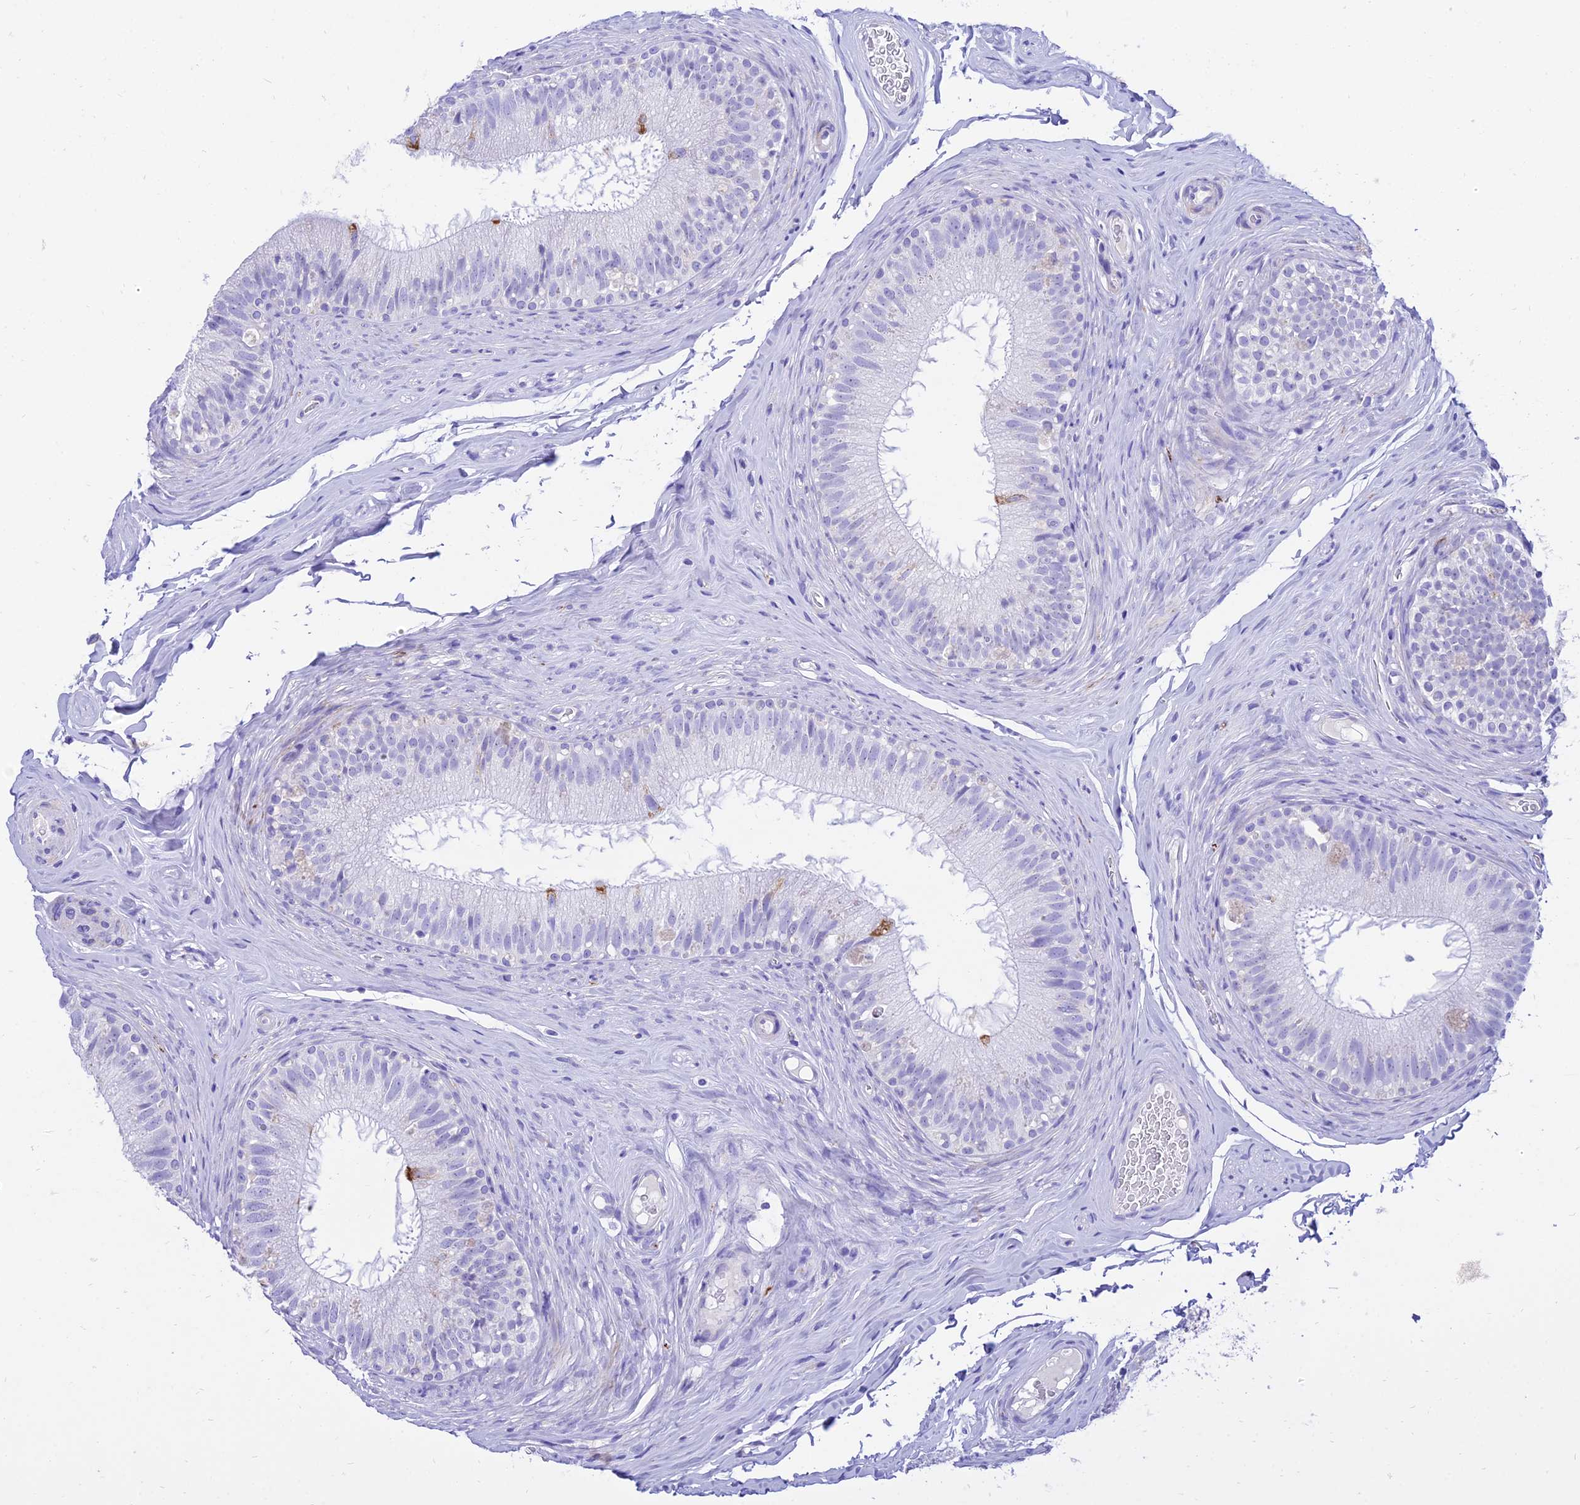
{"staining": {"intensity": "negative", "quantity": "none", "location": "none"}, "tissue": "epididymis", "cell_type": "Glandular cells", "image_type": "normal", "snomed": [{"axis": "morphology", "description": "Normal tissue, NOS"}, {"axis": "topography", "description": "Epididymis"}], "caption": "Micrograph shows no significant protein expression in glandular cells of unremarkable epididymis.", "gene": "PKN3", "patient": {"sex": "male", "age": 34}}